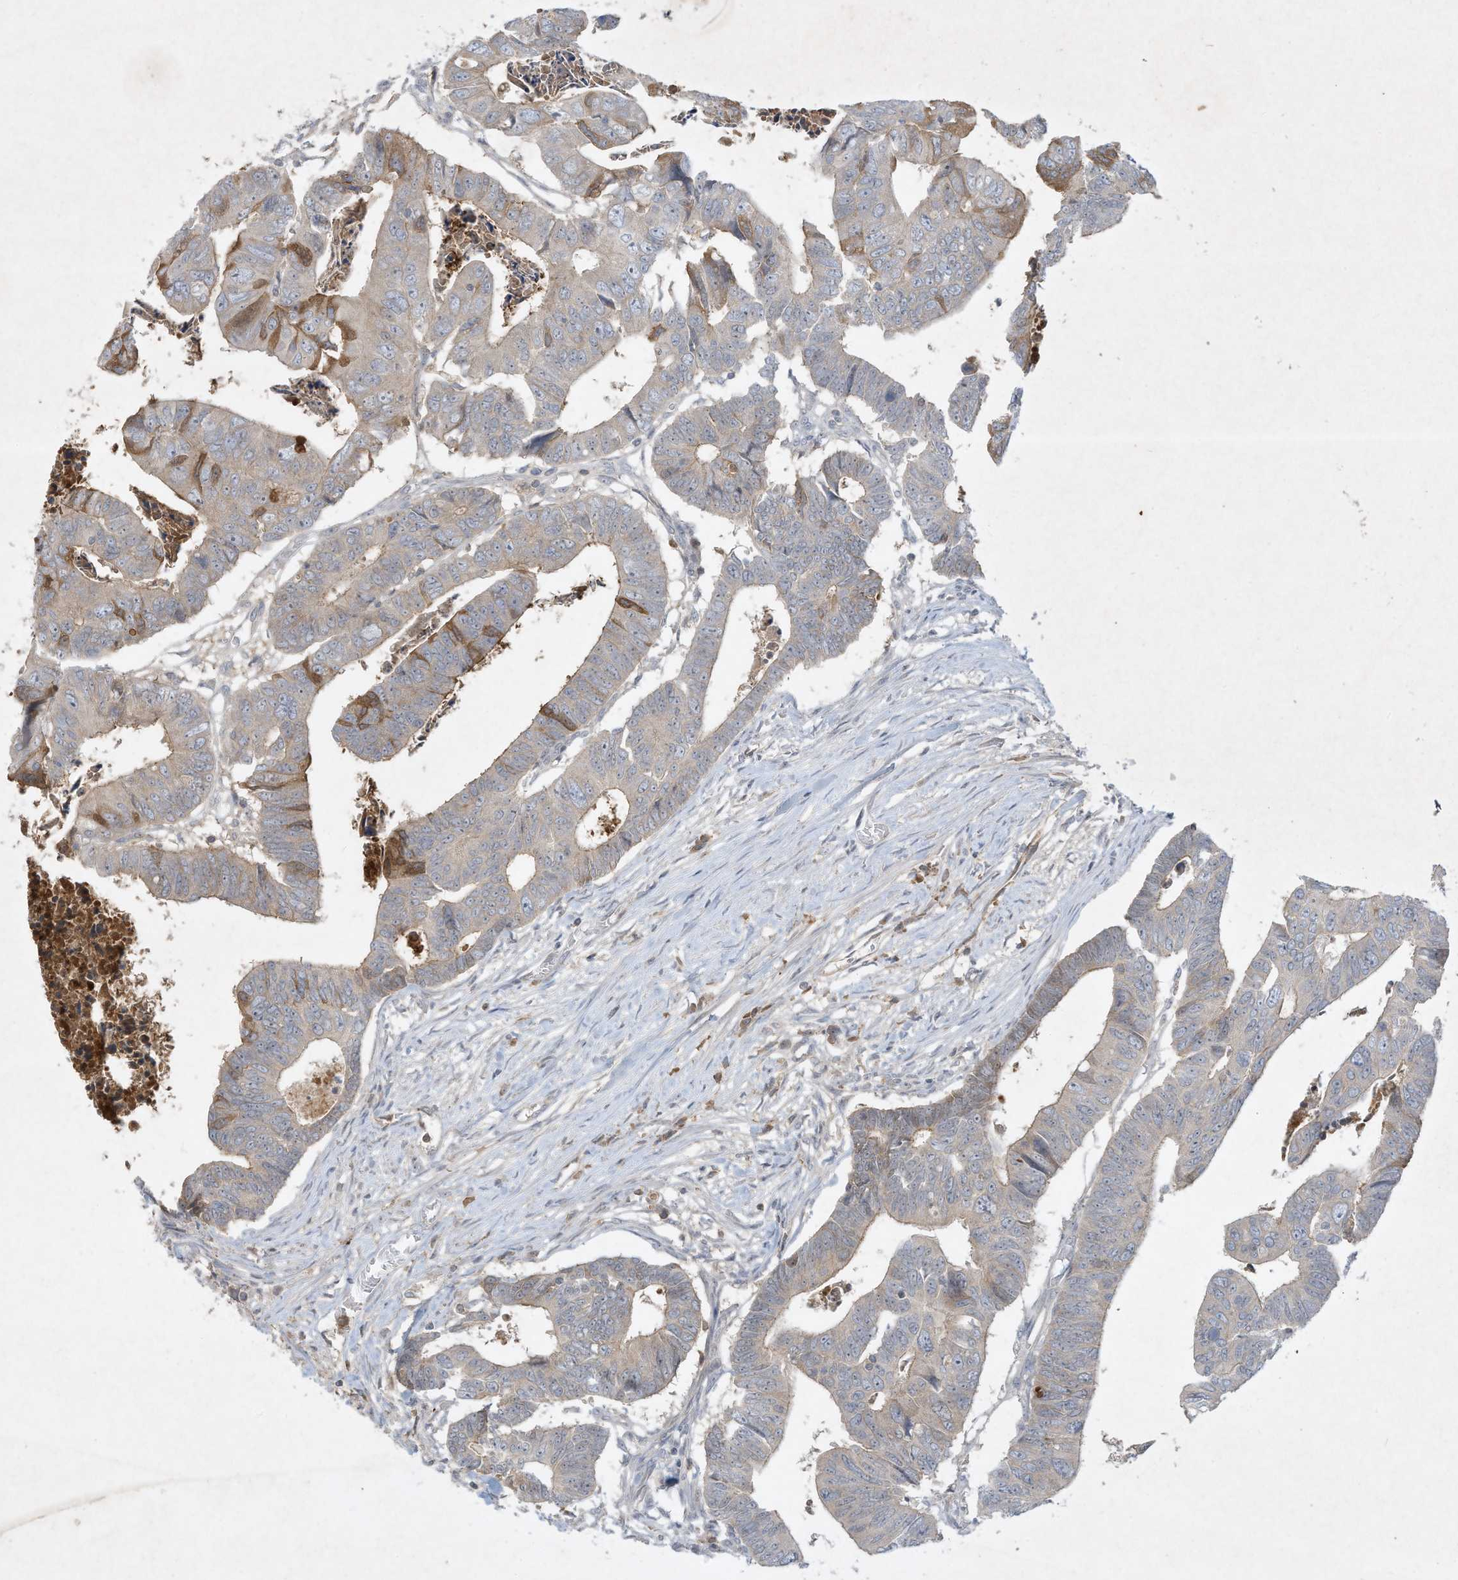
{"staining": {"intensity": "weak", "quantity": "25%-75%", "location": "cytoplasmic/membranous"}, "tissue": "colorectal cancer", "cell_type": "Tumor cells", "image_type": "cancer", "snomed": [{"axis": "morphology", "description": "Adenocarcinoma, NOS"}, {"axis": "topography", "description": "Rectum"}], "caption": "Human colorectal cancer stained for a protein (brown) demonstrates weak cytoplasmic/membranous positive staining in approximately 25%-75% of tumor cells.", "gene": "FETUB", "patient": {"sex": "female", "age": 65}}